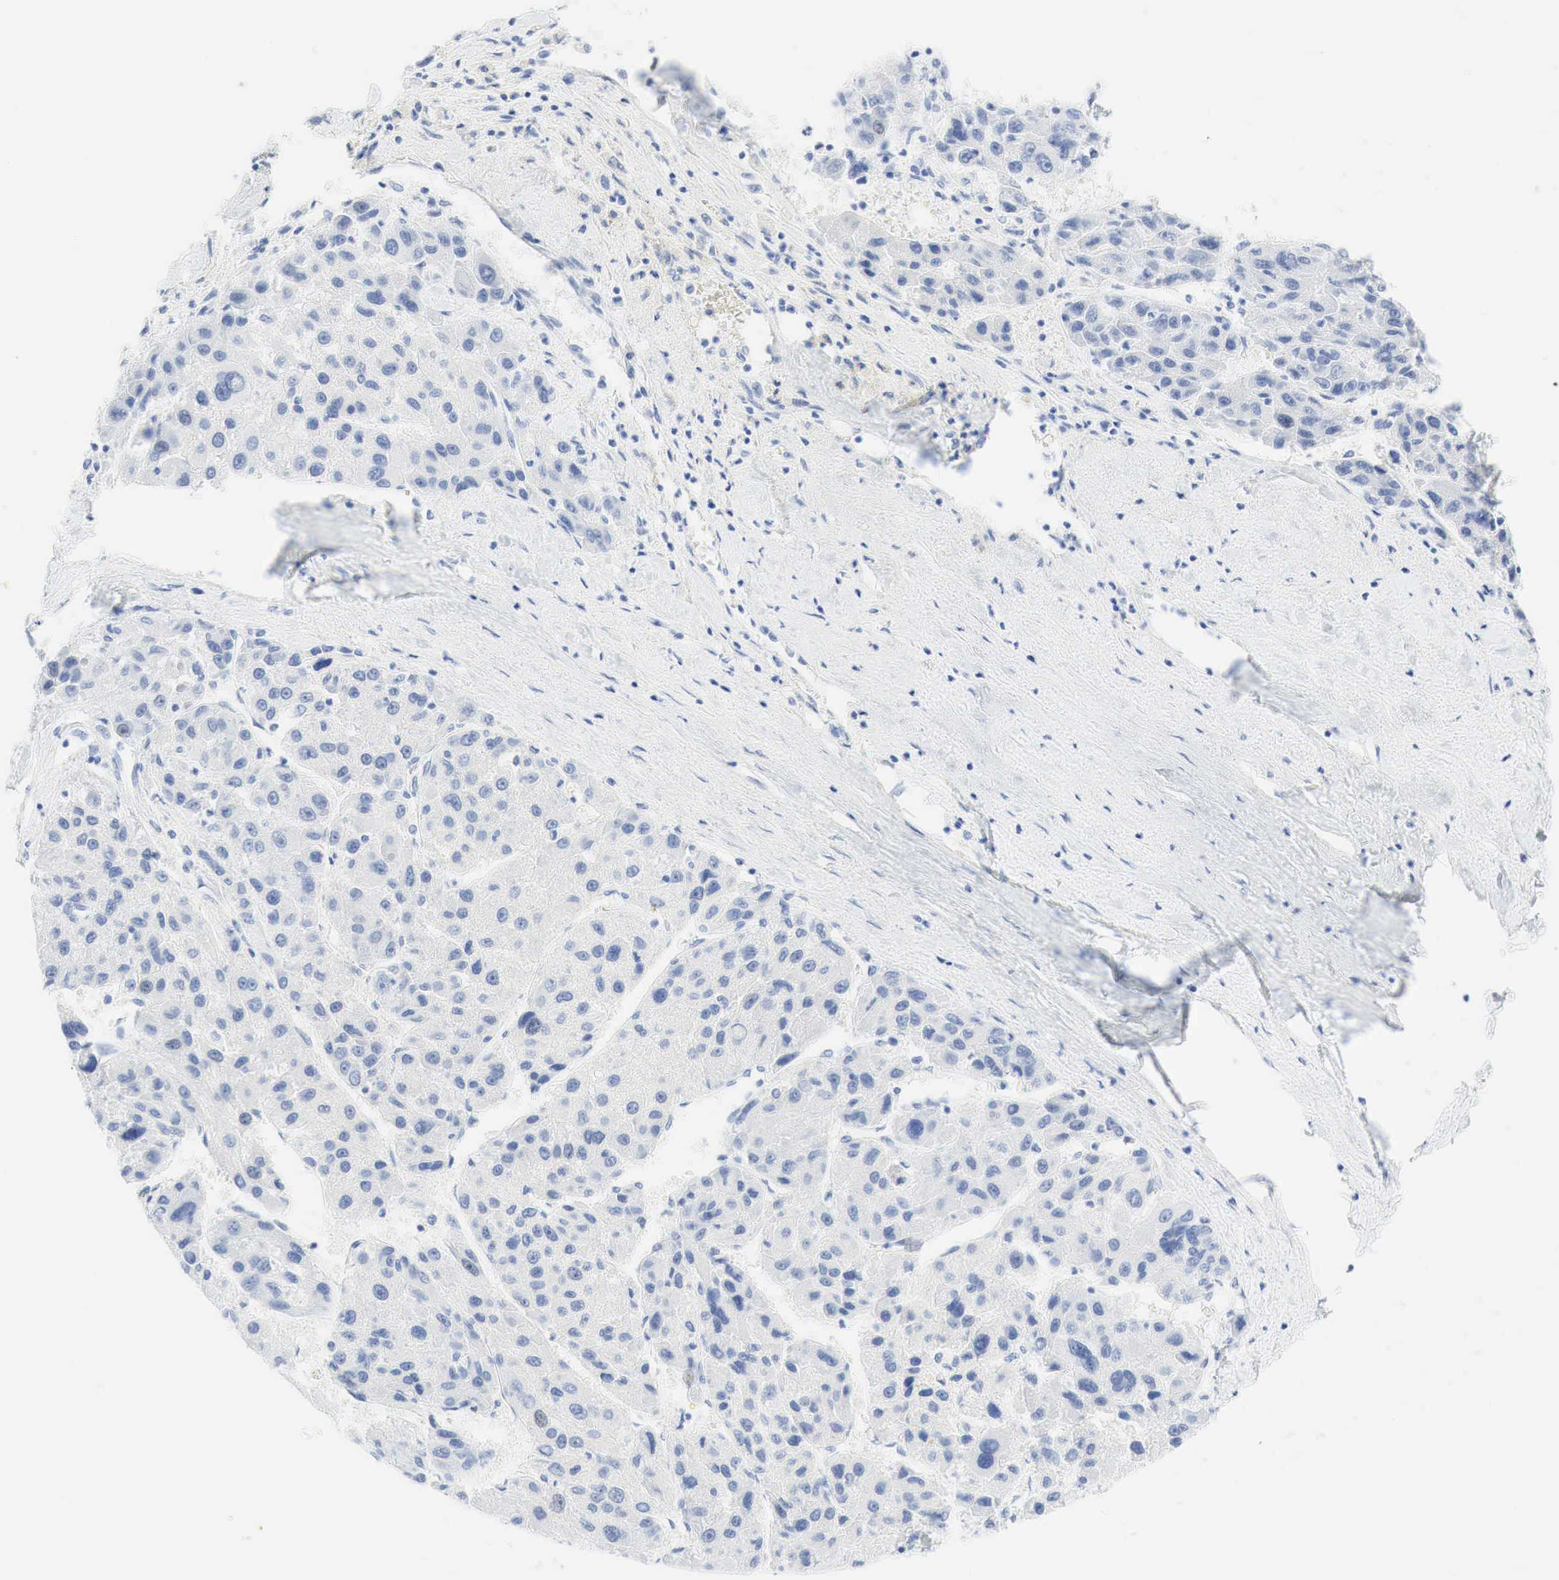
{"staining": {"intensity": "negative", "quantity": "none", "location": "none"}, "tissue": "liver cancer", "cell_type": "Tumor cells", "image_type": "cancer", "snomed": [{"axis": "morphology", "description": "Carcinoma, Hepatocellular, NOS"}, {"axis": "topography", "description": "Liver"}], "caption": "Protein analysis of liver cancer (hepatocellular carcinoma) displays no significant staining in tumor cells. Nuclei are stained in blue.", "gene": "INHA", "patient": {"sex": "male", "age": 64}}